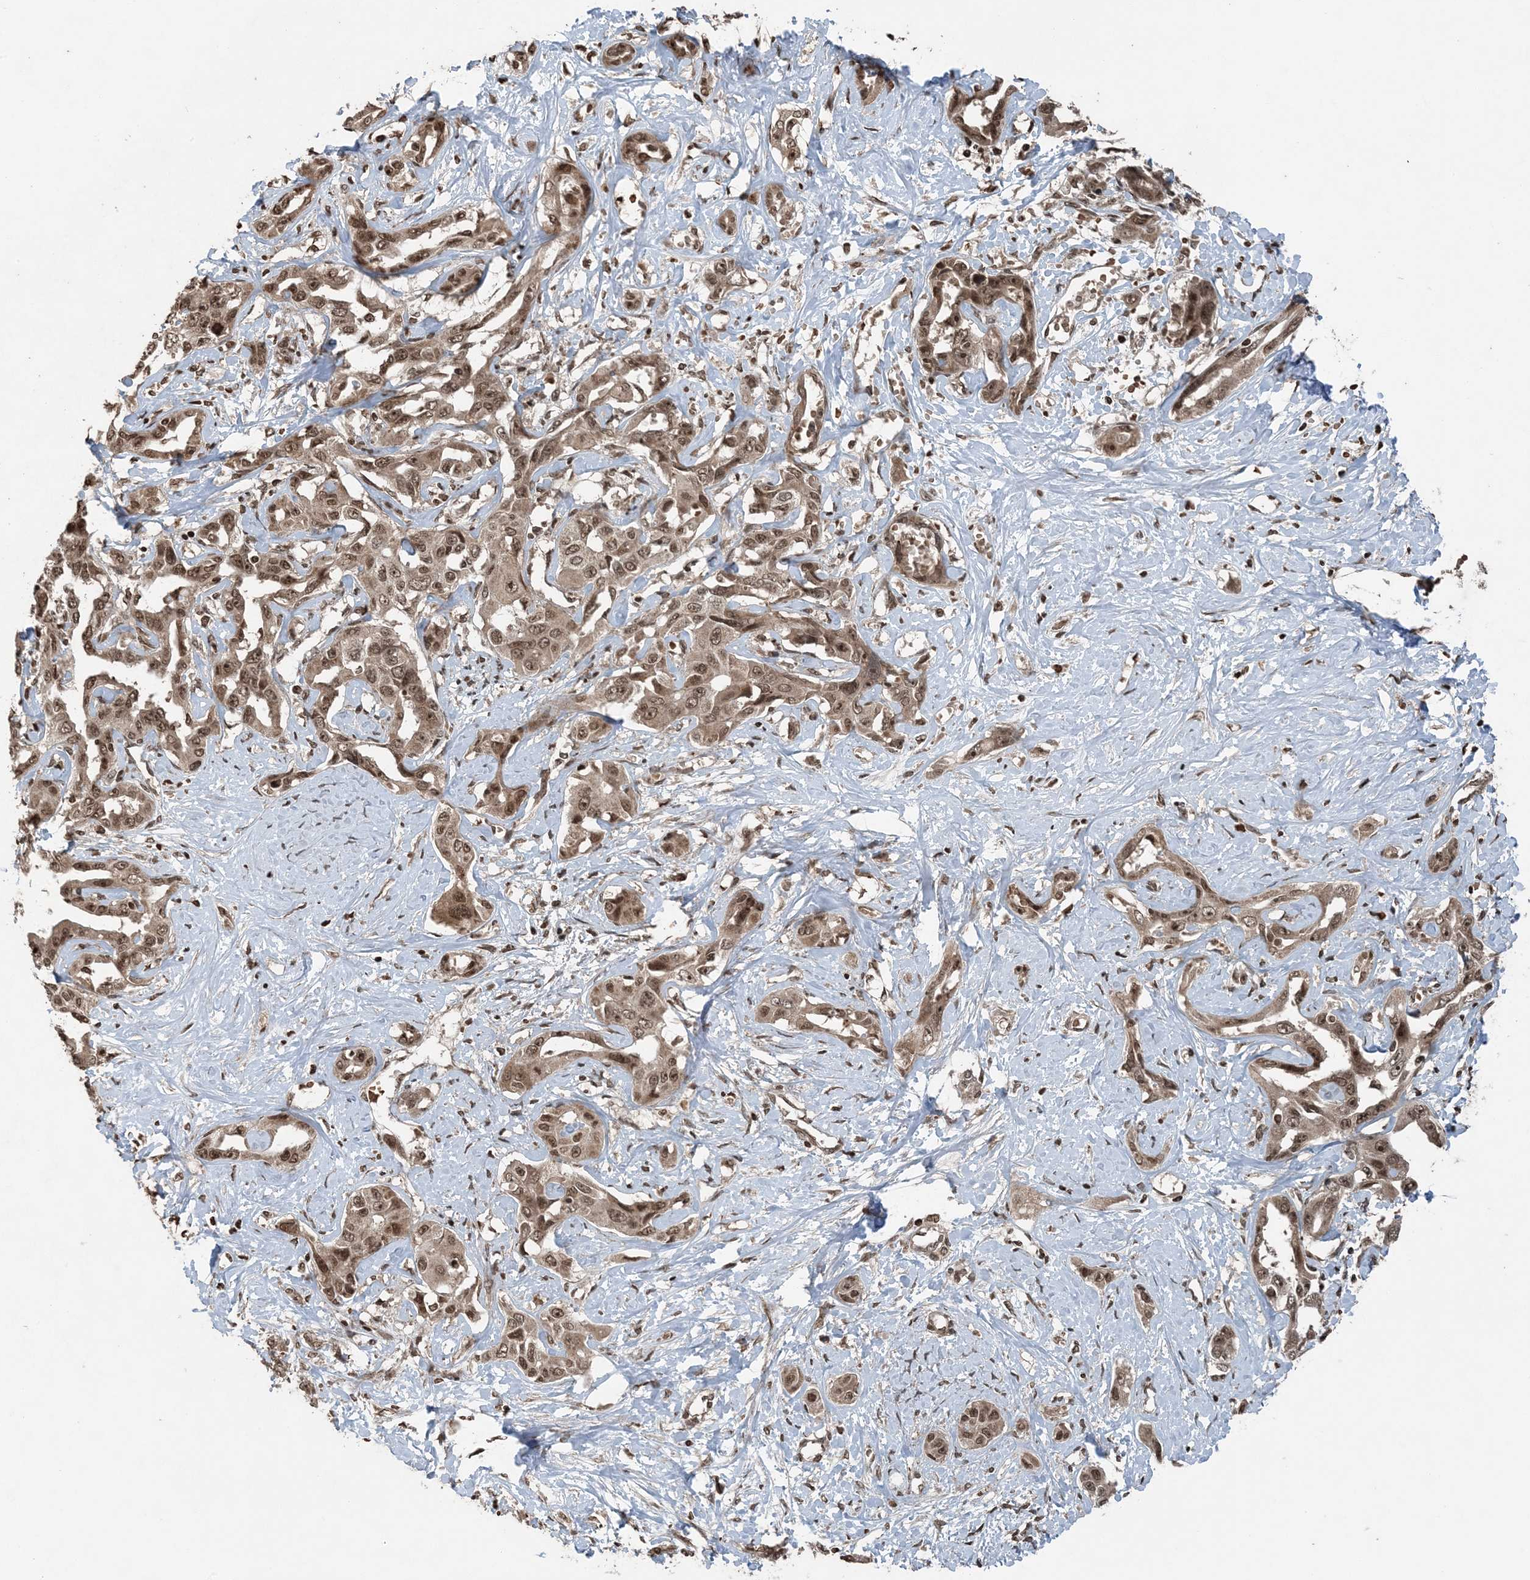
{"staining": {"intensity": "moderate", "quantity": ">75%", "location": "cytoplasmic/membranous,nuclear"}, "tissue": "liver cancer", "cell_type": "Tumor cells", "image_type": "cancer", "snomed": [{"axis": "morphology", "description": "Cholangiocarcinoma"}, {"axis": "topography", "description": "Liver"}], "caption": "About >75% of tumor cells in cholangiocarcinoma (liver) demonstrate moderate cytoplasmic/membranous and nuclear protein expression as visualized by brown immunohistochemical staining.", "gene": "ZFAND2B", "patient": {"sex": "male", "age": 59}}